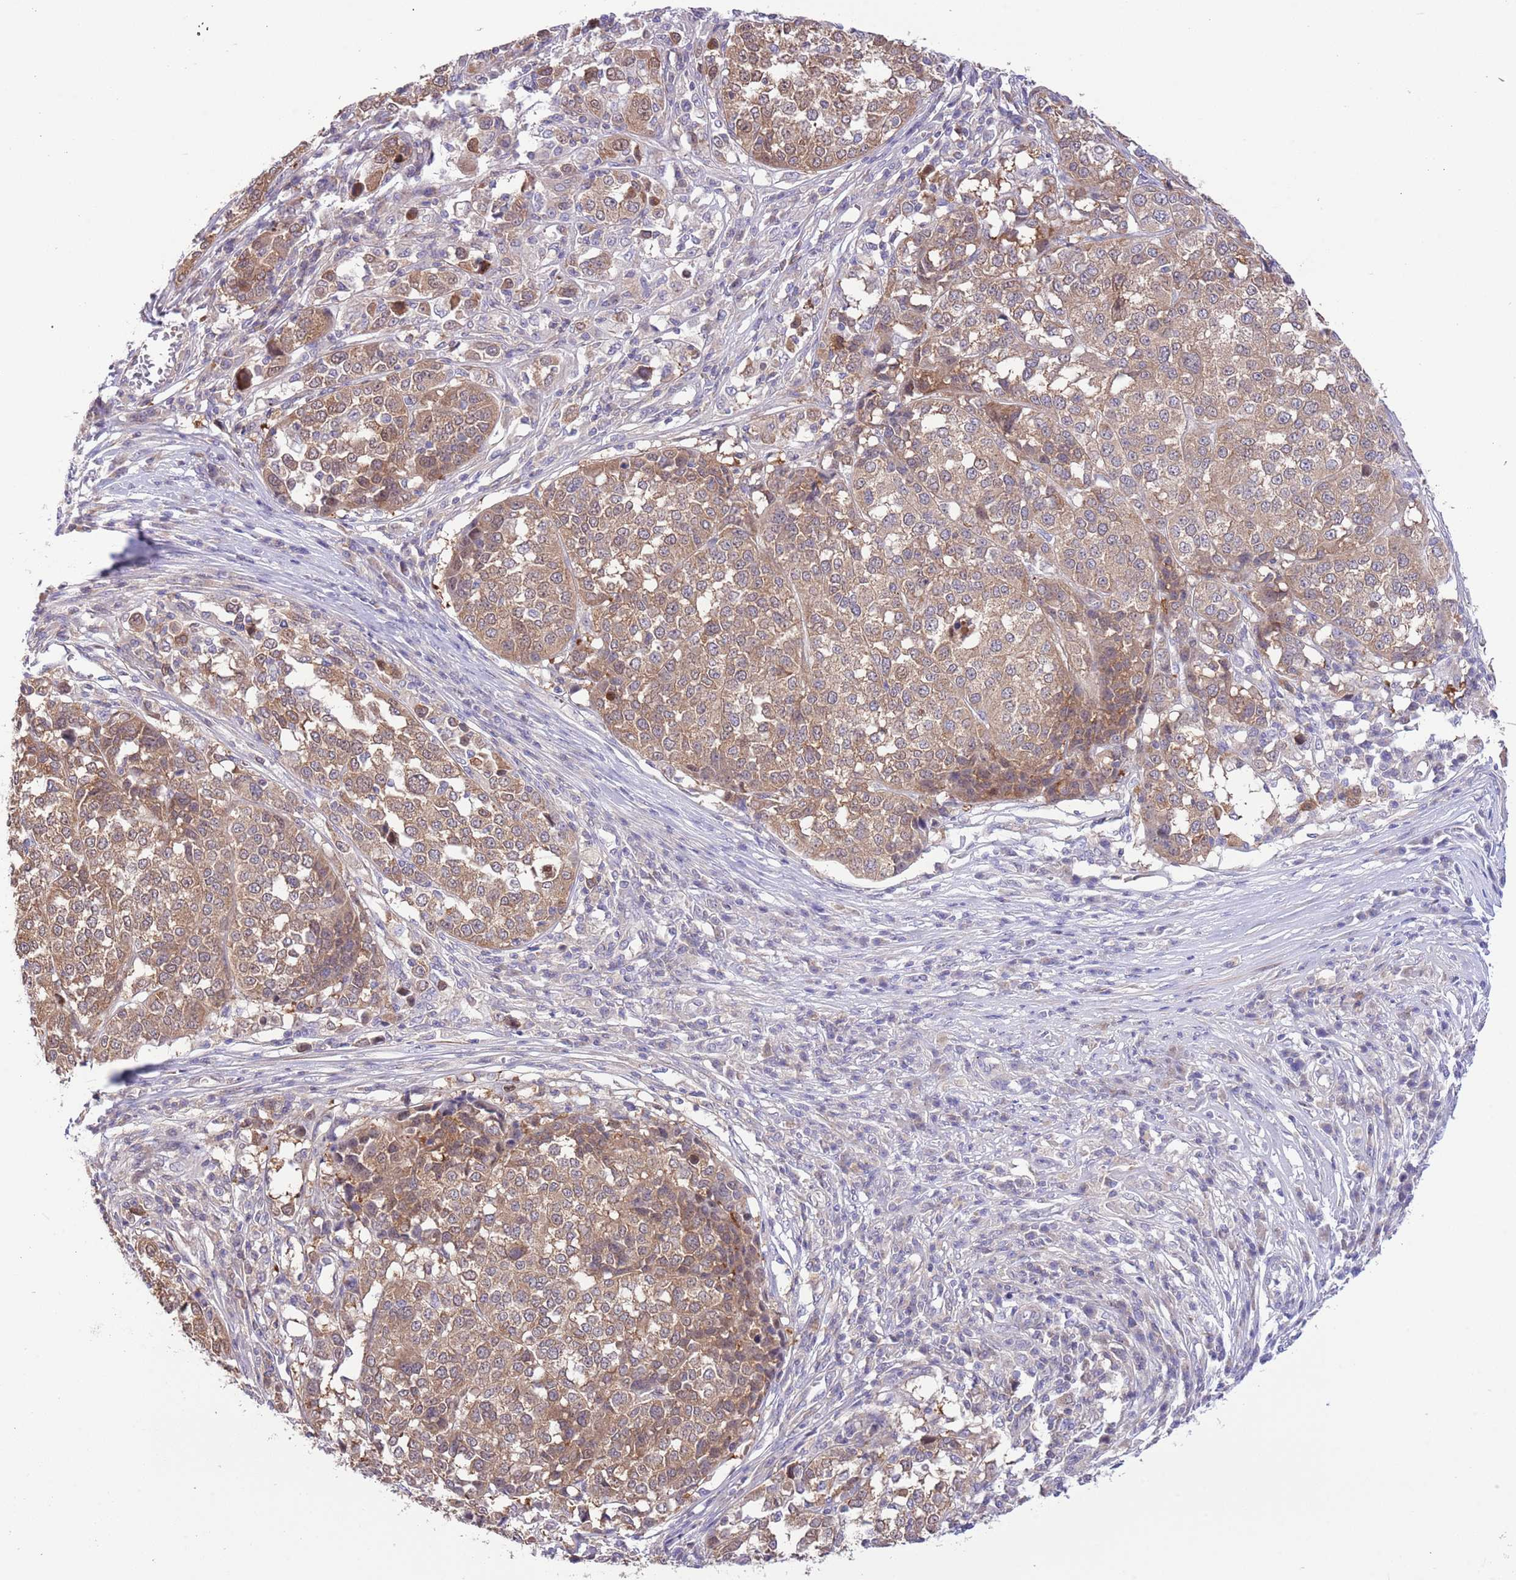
{"staining": {"intensity": "moderate", "quantity": ">75%", "location": "cytoplasmic/membranous"}, "tissue": "melanoma", "cell_type": "Tumor cells", "image_type": "cancer", "snomed": [{"axis": "morphology", "description": "Malignant melanoma, Metastatic site"}, {"axis": "topography", "description": "Lymph node"}], "caption": "An image of human melanoma stained for a protein exhibits moderate cytoplasmic/membranous brown staining in tumor cells.", "gene": "PRR32", "patient": {"sex": "male", "age": 44}}